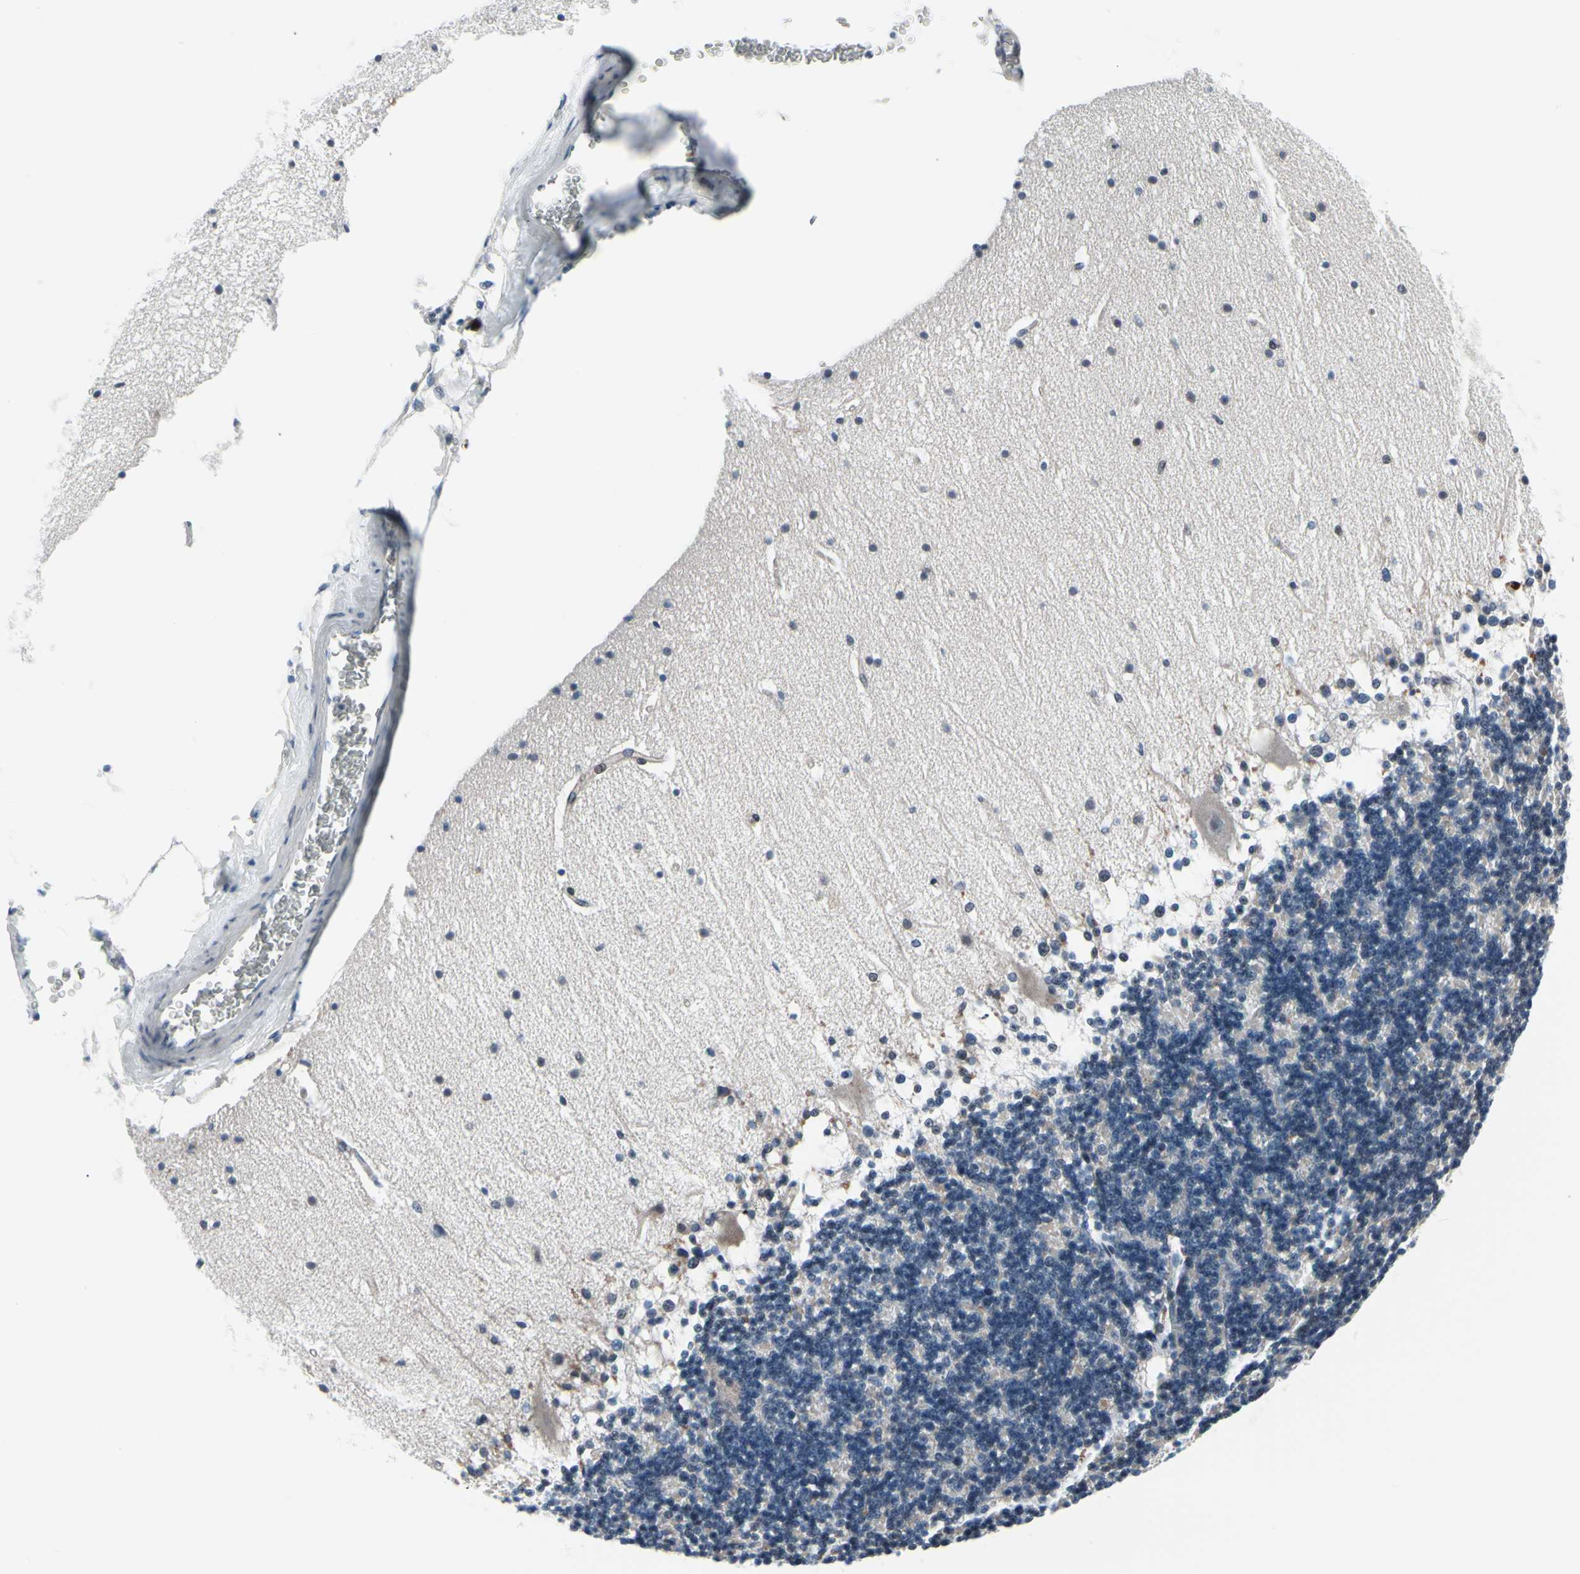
{"staining": {"intensity": "negative", "quantity": "none", "location": "none"}, "tissue": "cerebellum", "cell_type": "Cells in granular layer", "image_type": "normal", "snomed": [{"axis": "morphology", "description": "Normal tissue, NOS"}, {"axis": "topography", "description": "Cerebellum"}], "caption": "Protein analysis of benign cerebellum shows no significant staining in cells in granular layer. (Immunohistochemistry, brightfield microscopy, high magnification).", "gene": "TXN", "patient": {"sex": "female", "age": 19}}